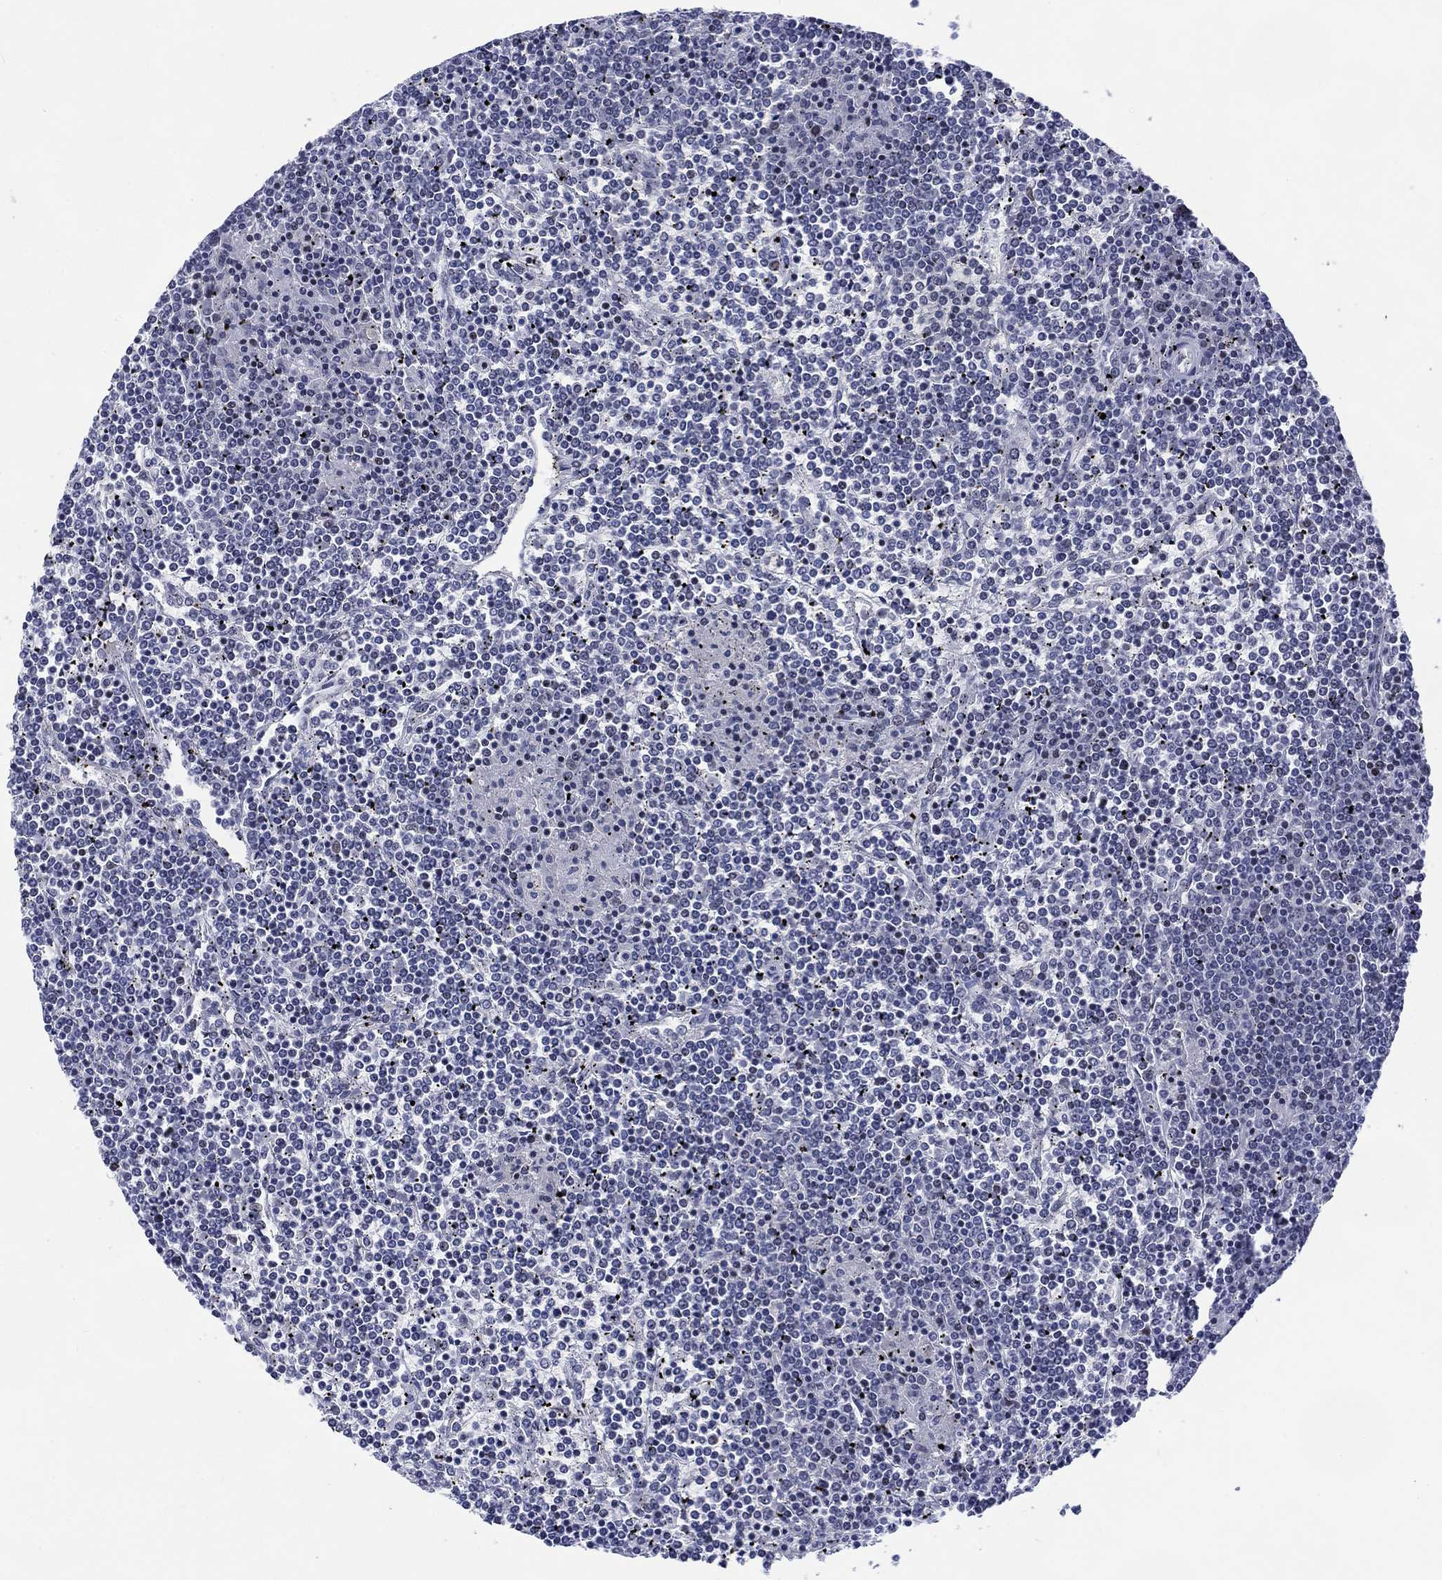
{"staining": {"intensity": "negative", "quantity": "none", "location": "none"}, "tissue": "lymphoma", "cell_type": "Tumor cells", "image_type": "cancer", "snomed": [{"axis": "morphology", "description": "Malignant lymphoma, non-Hodgkin's type, Low grade"}, {"axis": "topography", "description": "Spleen"}], "caption": "Tumor cells show no significant expression in malignant lymphoma, non-Hodgkin's type (low-grade).", "gene": "CDCA2", "patient": {"sex": "female", "age": 19}}